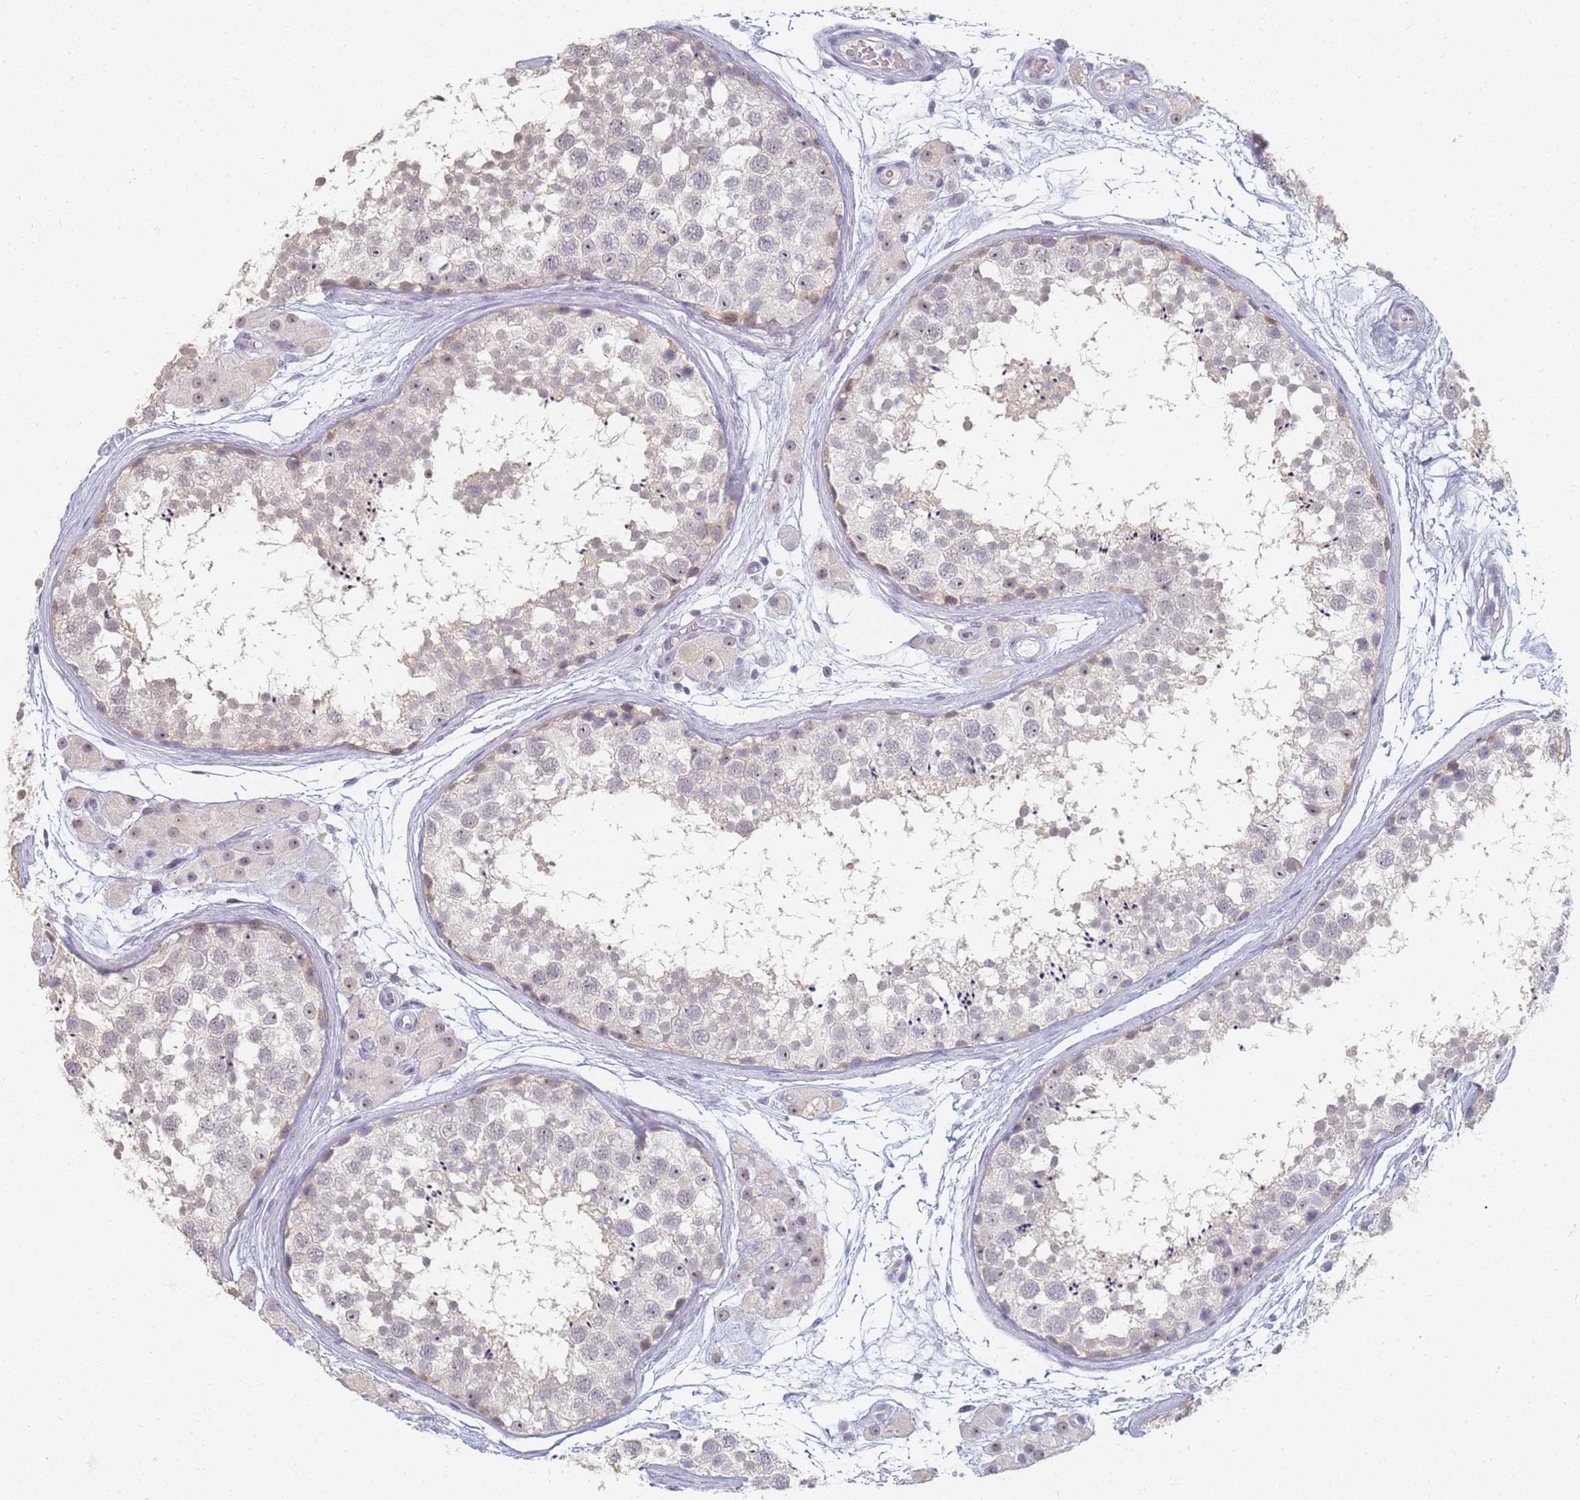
{"staining": {"intensity": "weak", "quantity": "<25%", "location": "cytoplasmic/membranous,nuclear"}, "tissue": "testis", "cell_type": "Cells in seminiferous ducts", "image_type": "normal", "snomed": [{"axis": "morphology", "description": "Normal tissue, NOS"}, {"axis": "topography", "description": "Testis"}], "caption": "Benign testis was stained to show a protein in brown. There is no significant staining in cells in seminiferous ducts. (Immunohistochemistry, brightfield microscopy, high magnification).", "gene": "SLC38A9", "patient": {"sex": "male", "age": 56}}